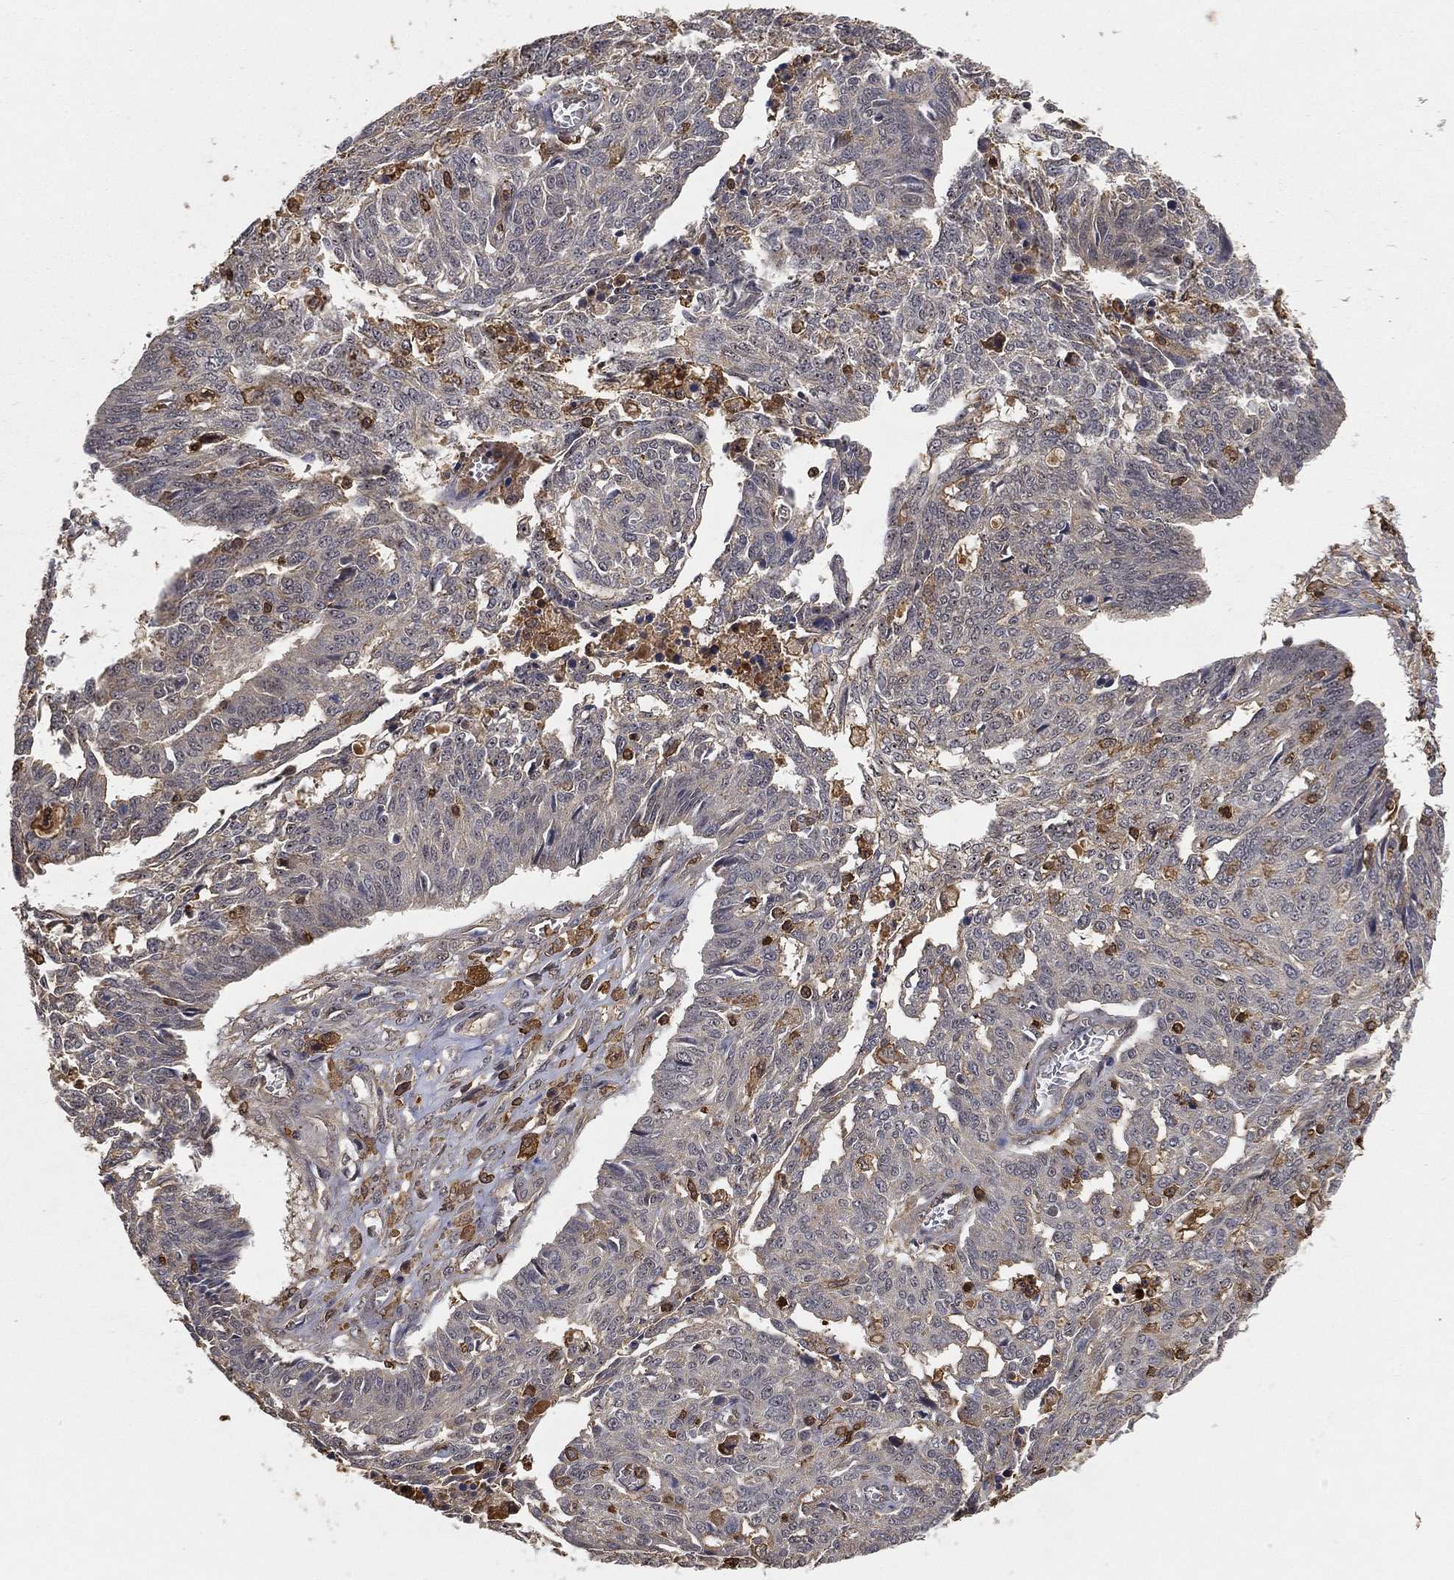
{"staining": {"intensity": "negative", "quantity": "none", "location": "none"}, "tissue": "ovarian cancer", "cell_type": "Tumor cells", "image_type": "cancer", "snomed": [{"axis": "morphology", "description": "Cystadenocarcinoma, serous, NOS"}, {"axis": "topography", "description": "Ovary"}], "caption": "A micrograph of human ovarian cancer is negative for staining in tumor cells. (DAB immunohistochemistry, high magnification).", "gene": "CRYL1", "patient": {"sex": "female", "age": 67}}